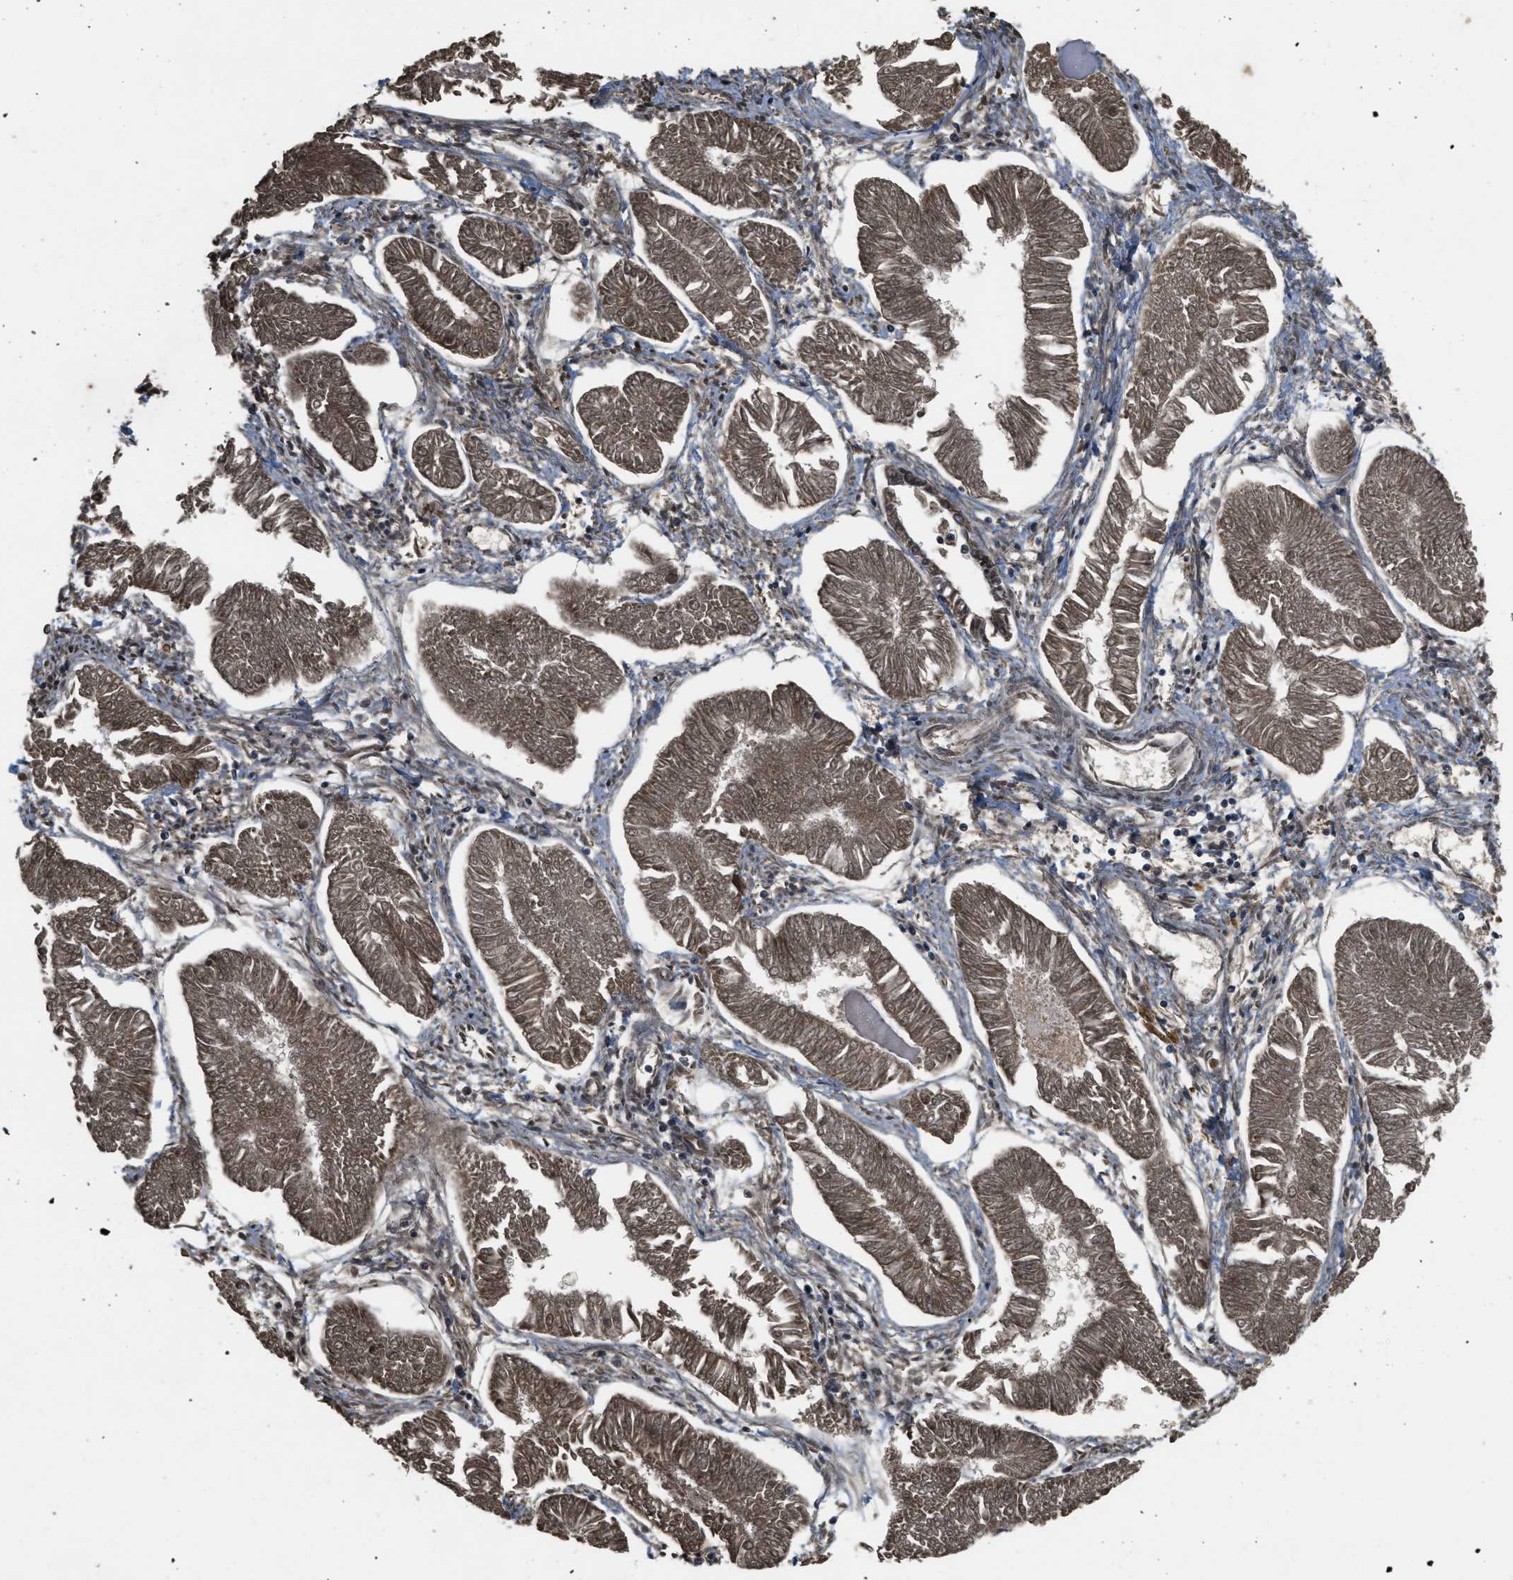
{"staining": {"intensity": "weak", "quantity": ">75%", "location": "cytoplasmic/membranous,nuclear"}, "tissue": "endometrial cancer", "cell_type": "Tumor cells", "image_type": "cancer", "snomed": [{"axis": "morphology", "description": "Adenocarcinoma, NOS"}, {"axis": "topography", "description": "Endometrium"}], "caption": "This micrograph shows endometrial cancer stained with immunohistochemistry to label a protein in brown. The cytoplasmic/membranous and nuclear of tumor cells show weak positivity for the protein. Nuclei are counter-stained blue.", "gene": "SPTLC1", "patient": {"sex": "female", "age": 53}}